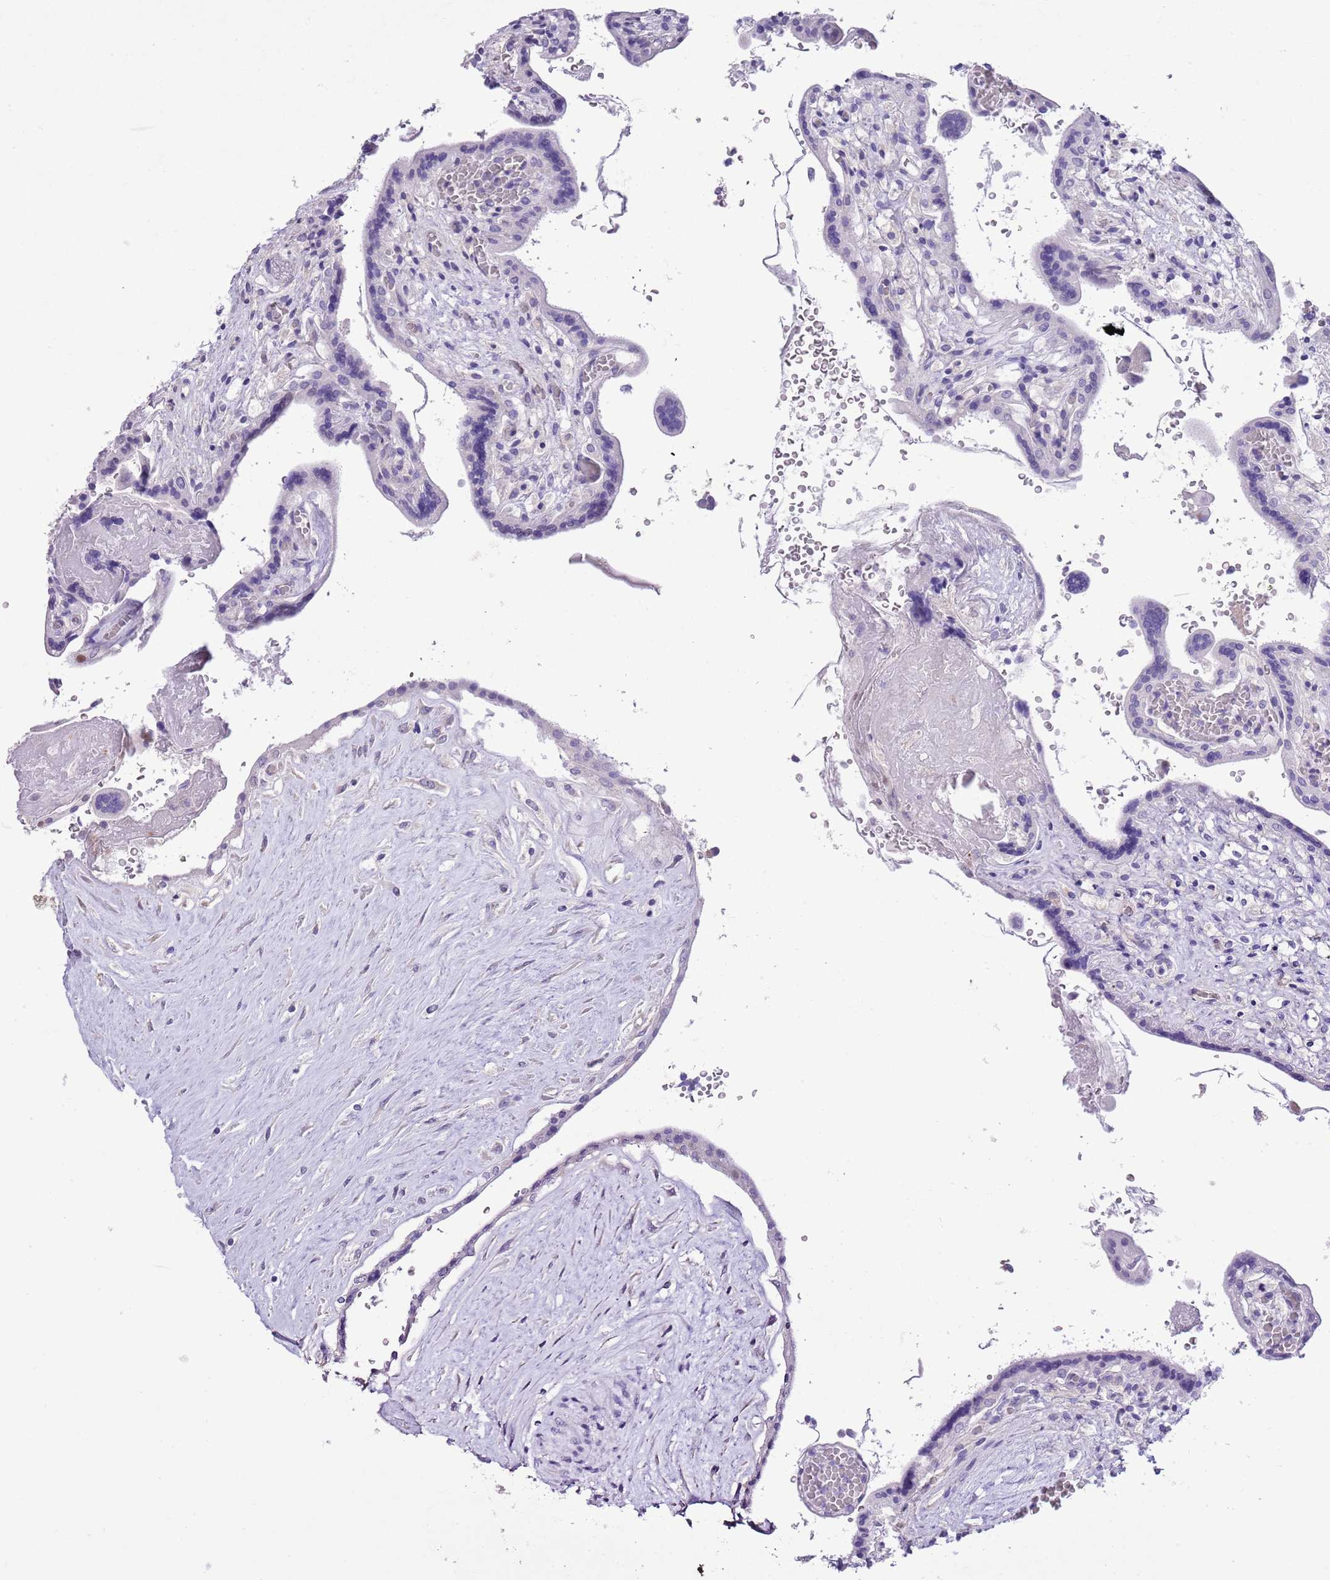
{"staining": {"intensity": "negative", "quantity": "none", "location": "none"}, "tissue": "placenta", "cell_type": "Trophoblastic cells", "image_type": "normal", "snomed": [{"axis": "morphology", "description": "Normal tissue, NOS"}, {"axis": "topography", "description": "Placenta"}], "caption": "The image shows no staining of trophoblastic cells in unremarkable placenta.", "gene": "CLEC2A", "patient": {"sex": "female", "age": 37}}